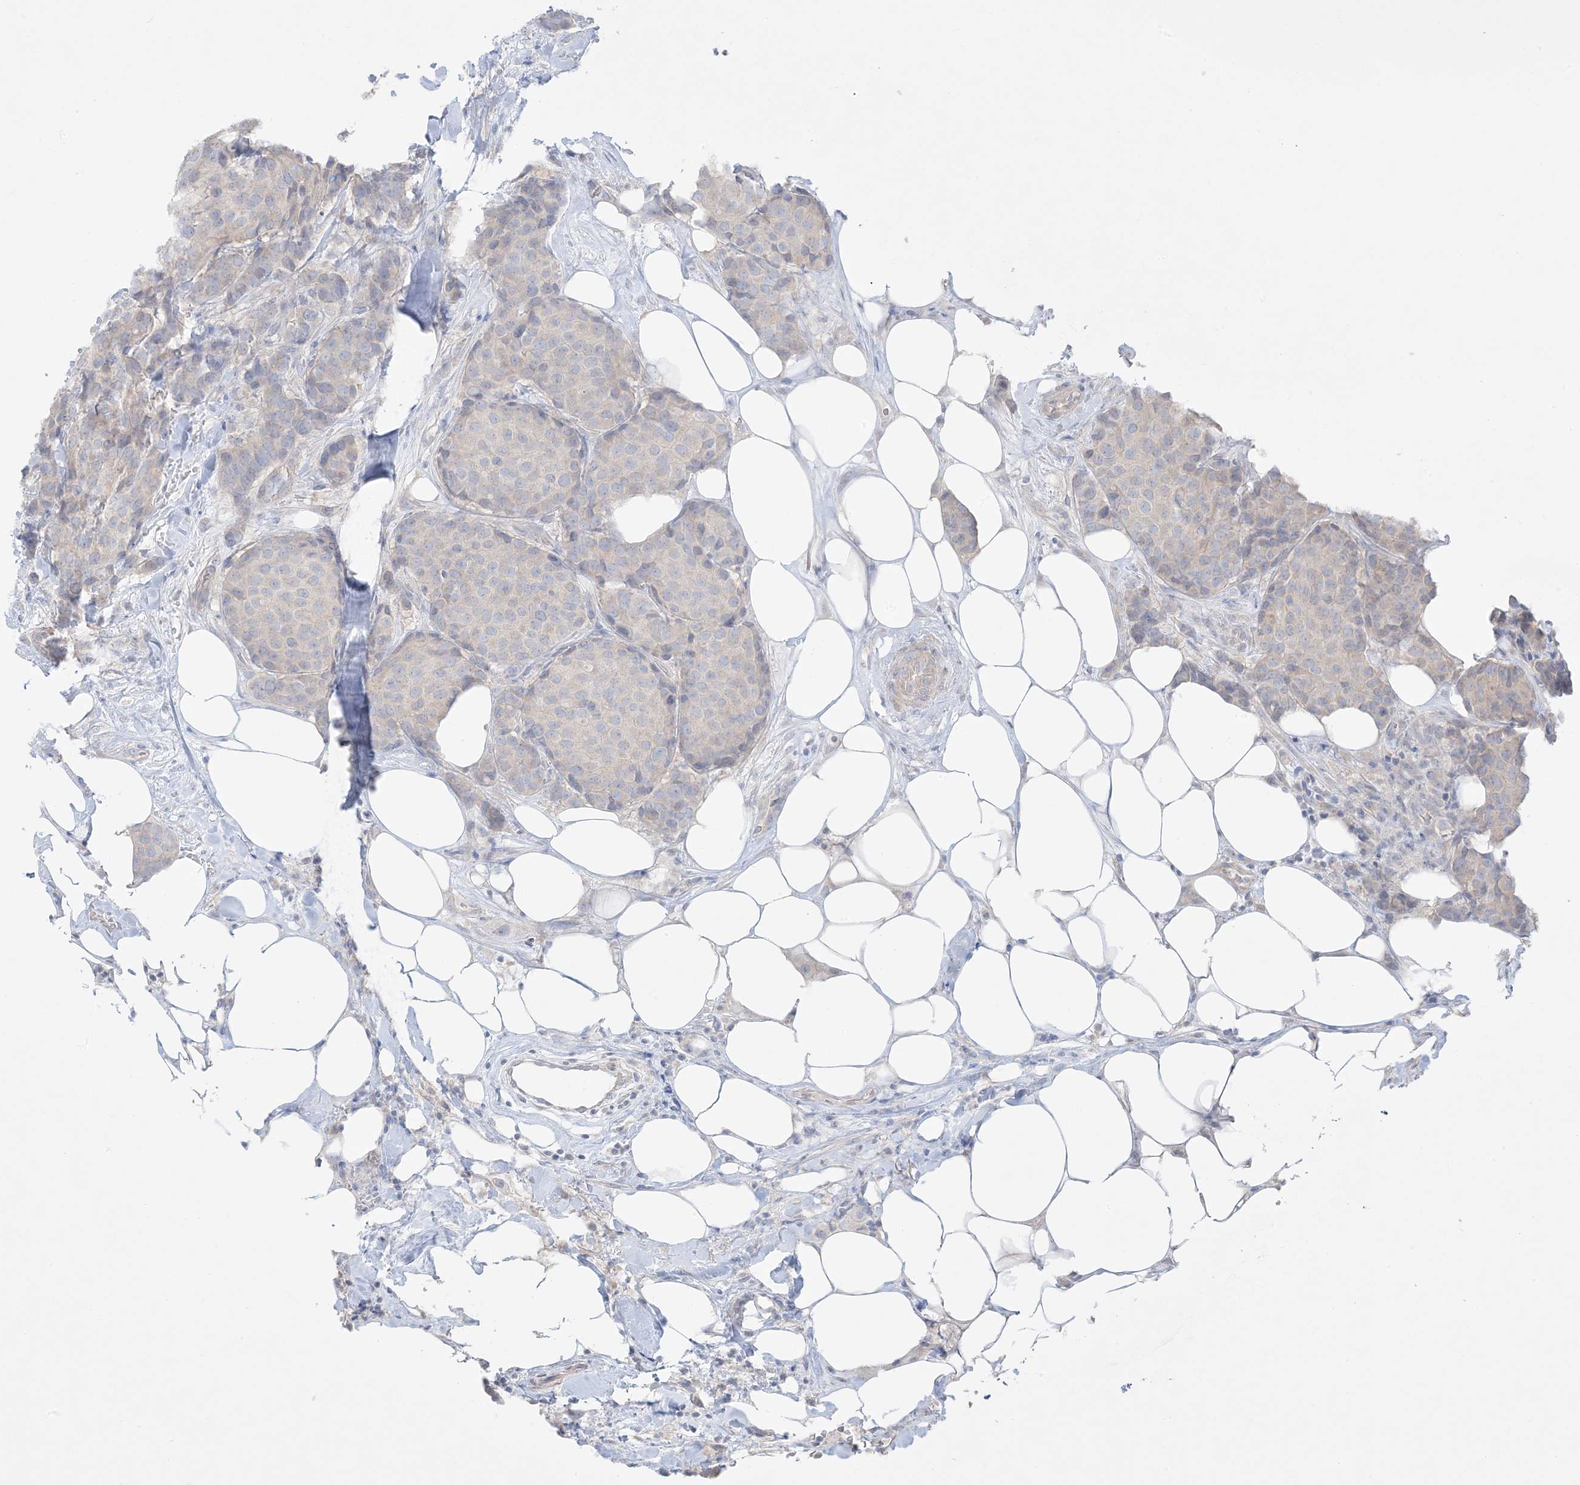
{"staining": {"intensity": "negative", "quantity": "none", "location": "none"}, "tissue": "breast cancer", "cell_type": "Tumor cells", "image_type": "cancer", "snomed": [{"axis": "morphology", "description": "Duct carcinoma"}, {"axis": "topography", "description": "Breast"}], "caption": "This image is of breast intraductal carcinoma stained with immunohistochemistry to label a protein in brown with the nuclei are counter-stained blue. There is no staining in tumor cells. The staining is performed using DAB (3,3'-diaminobenzidine) brown chromogen with nuclei counter-stained in using hematoxylin.", "gene": "FAM184A", "patient": {"sex": "female", "age": 75}}